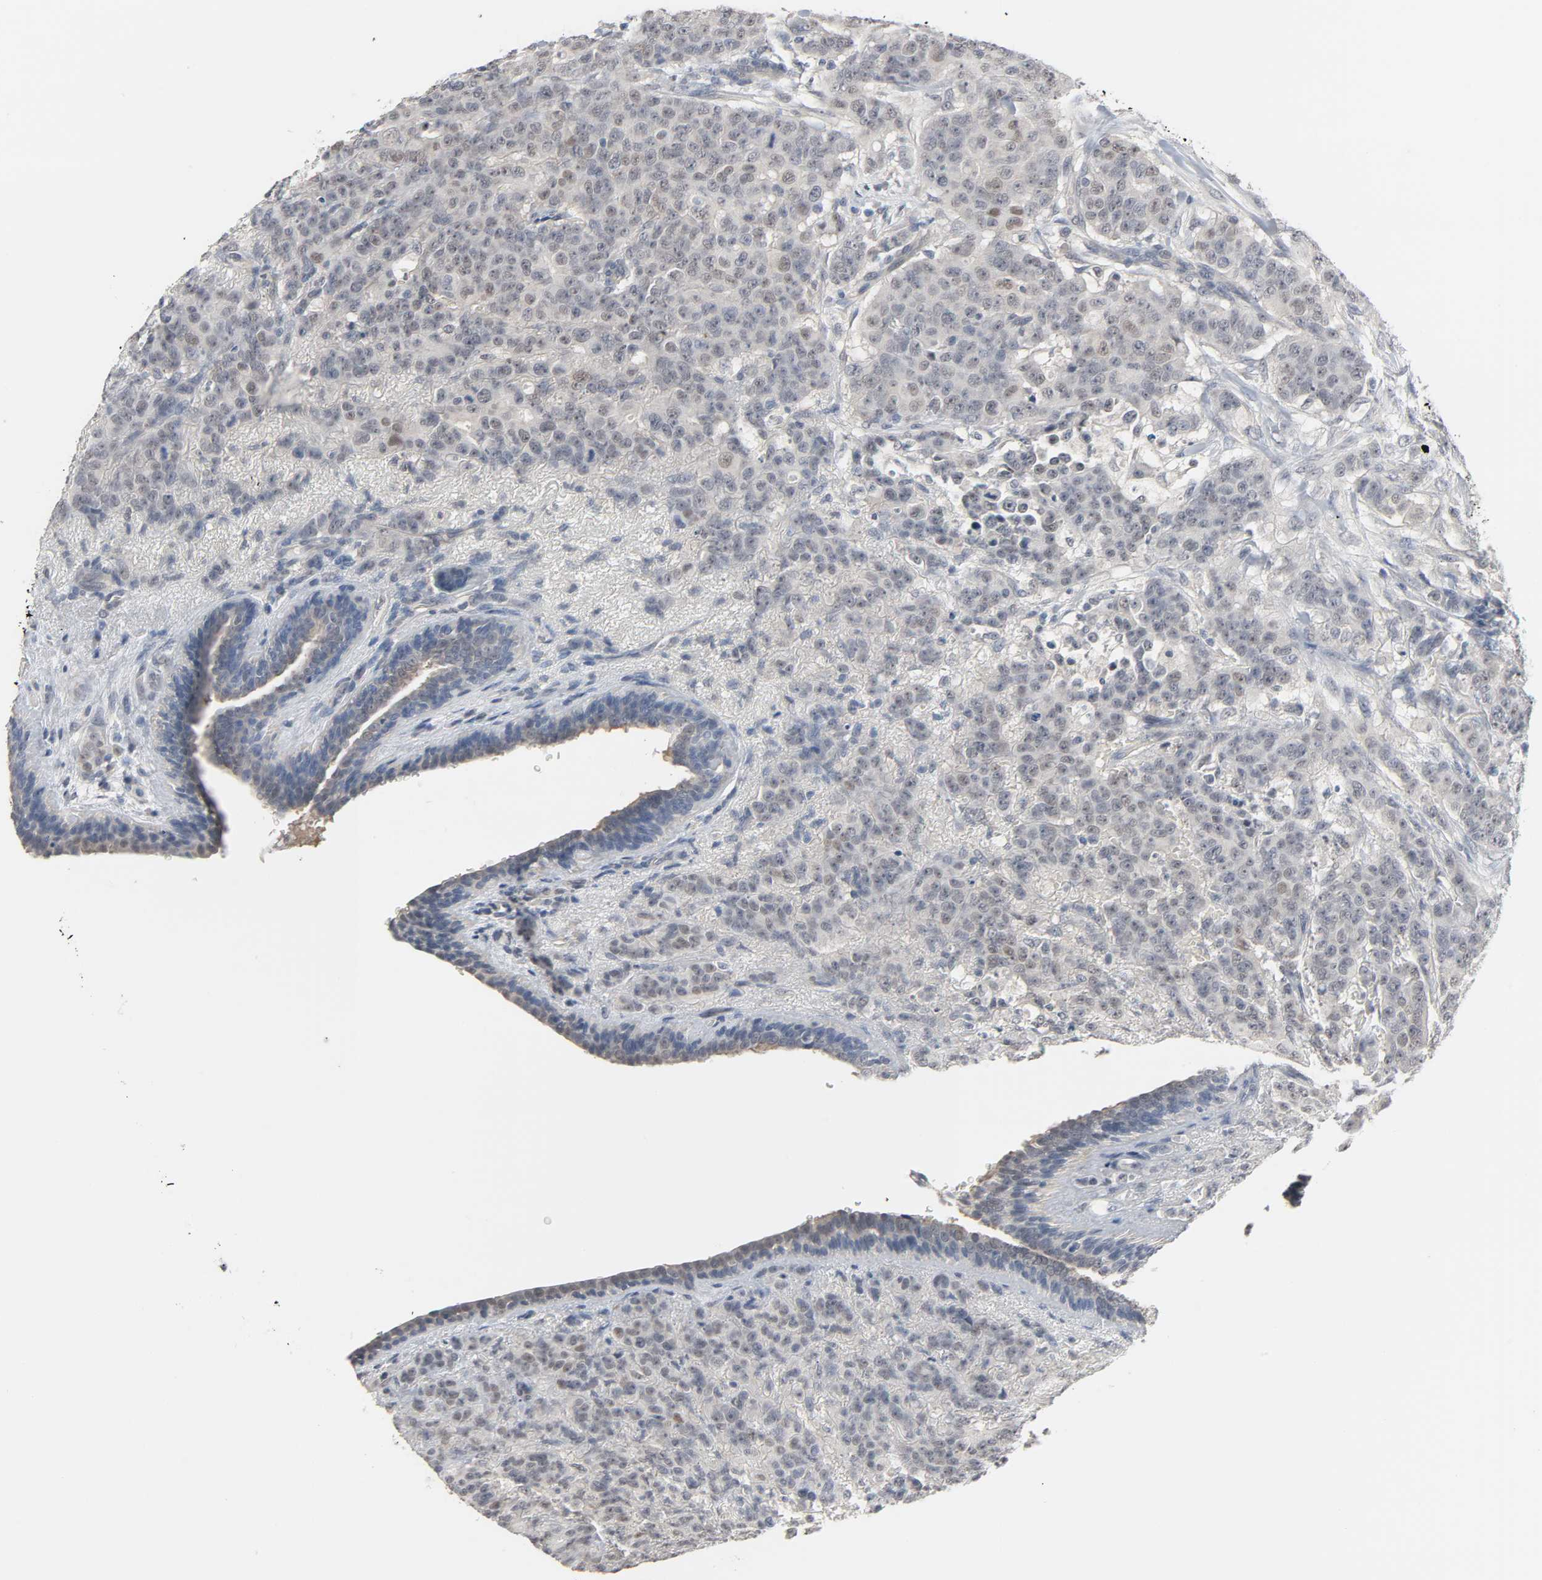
{"staining": {"intensity": "weak", "quantity": "<25%", "location": "cytoplasmic/membranous"}, "tissue": "breast cancer", "cell_type": "Tumor cells", "image_type": "cancer", "snomed": [{"axis": "morphology", "description": "Duct carcinoma"}, {"axis": "topography", "description": "Breast"}], "caption": "High magnification brightfield microscopy of breast infiltrating ductal carcinoma stained with DAB (brown) and counterstained with hematoxylin (blue): tumor cells show no significant staining. Brightfield microscopy of immunohistochemistry (IHC) stained with DAB (brown) and hematoxylin (blue), captured at high magnification.", "gene": "ACSS2", "patient": {"sex": "female", "age": 40}}